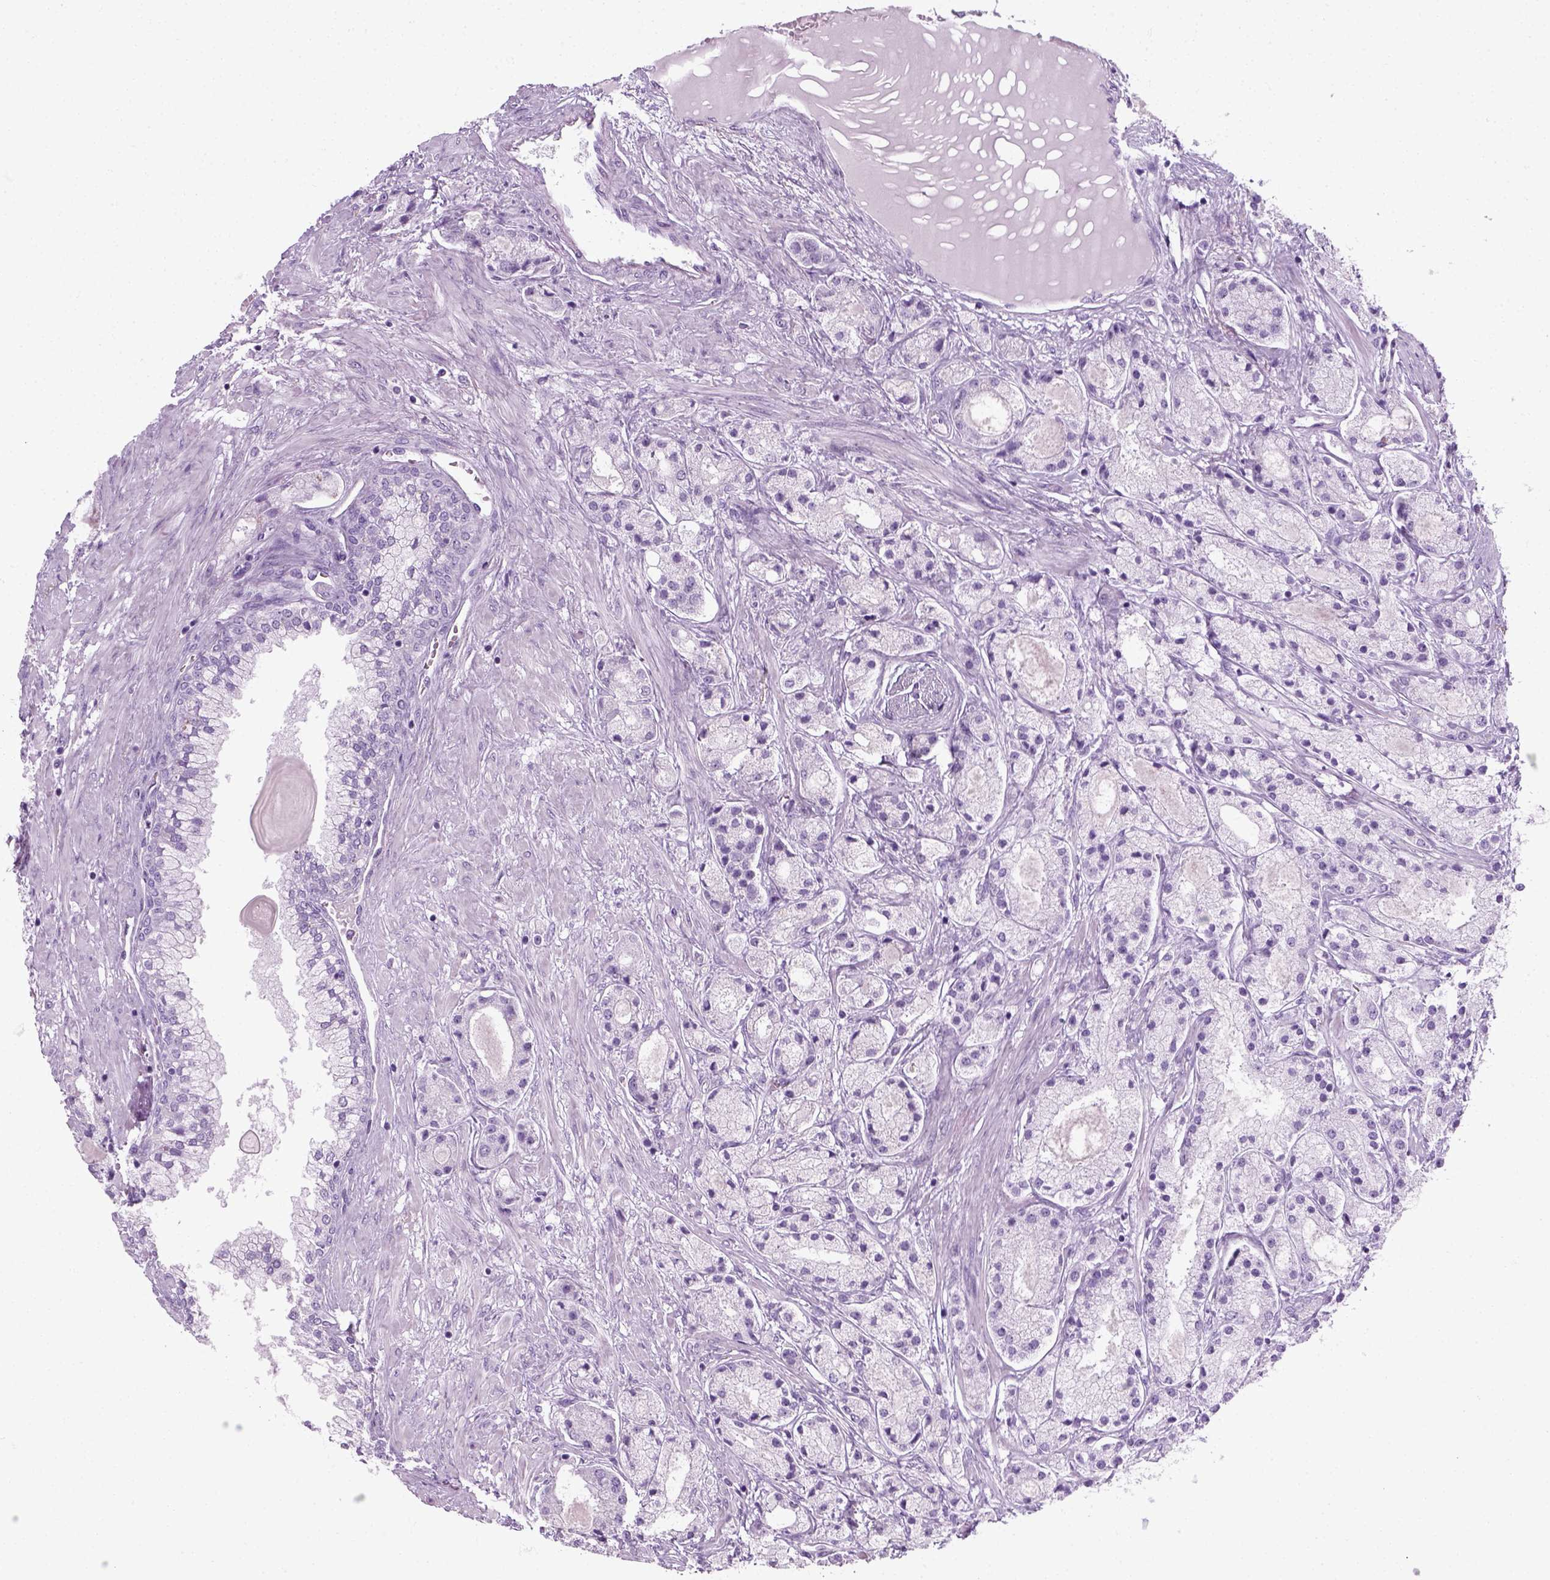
{"staining": {"intensity": "negative", "quantity": "none", "location": "none"}, "tissue": "prostate cancer", "cell_type": "Tumor cells", "image_type": "cancer", "snomed": [{"axis": "morphology", "description": "Adenocarcinoma, High grade"}, {"axis": "topography", "description": "Prostate"}], "caption": "DAB immunohistochemical staining of human prostate cancer reveals no significant expression in tumor cells.", "gene": "SLC12A5", "patient": {"sex": "male", "age": 67}}